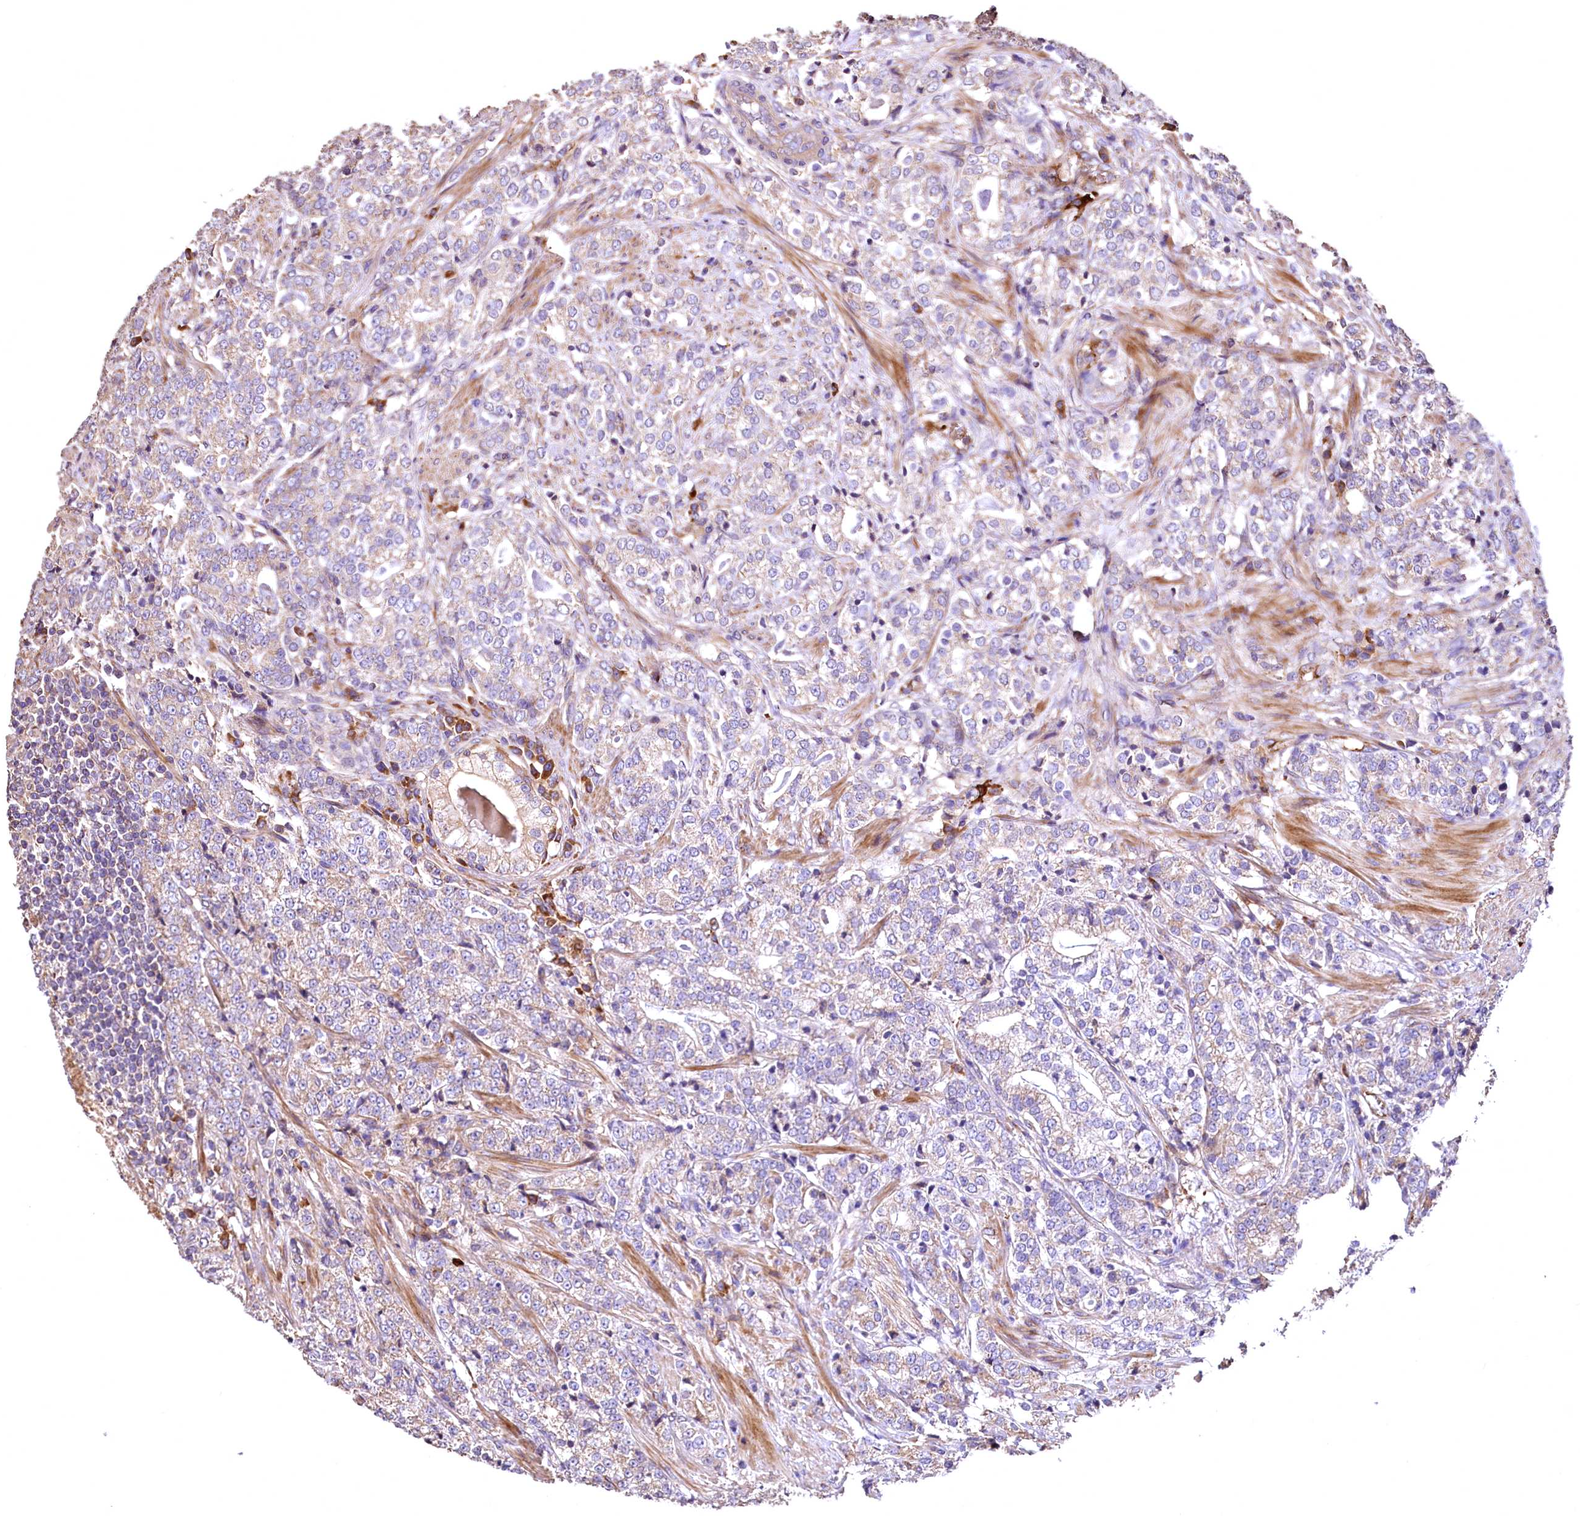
{"staining": {"intensity": "moderate", "quantity": "25%-75%", "location": "cytoplasmic/membranous"}, "tissue": "prostate cancer", "cell_type": "Tumor cells", "image_type": "cancer", "snomed": [{"axis": "morphology", "description": "Adenocarcinoma, High grade"}, {"axis": "topography", "description": "Prostate"}], "caption": "Tumor cells reveal medium levels of moderate cytoplasmic/membranous positivity in approximately 25%-75% of cells in human adenocarcinoma (high-grade) (prostate).", "gene": "RASSF1", "patient": {"sex": "male", "age": 69}}